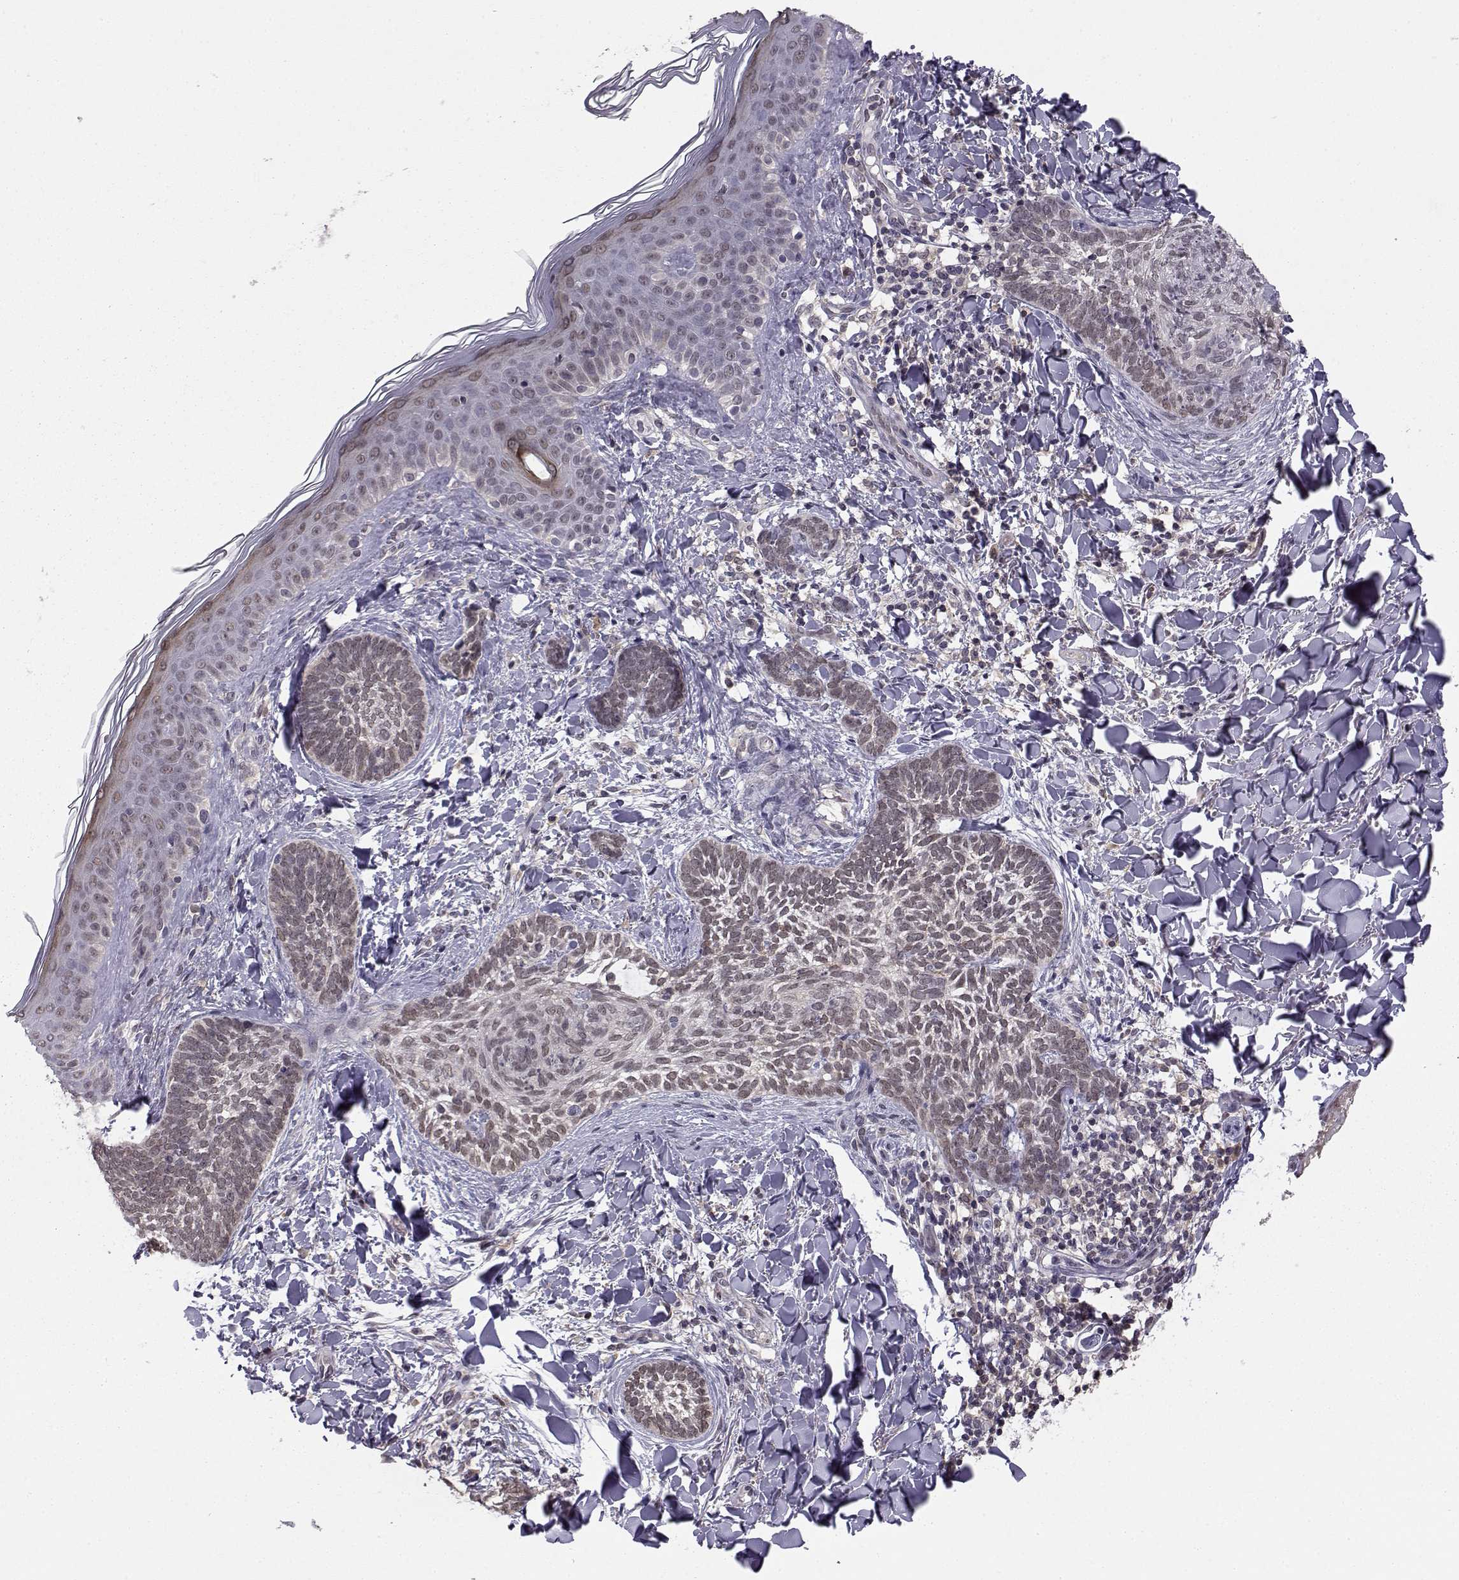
{"staining": {"intensity": "negative", "quantity": "none", "location": "none"}, "tissue": "skin cancer", "cell_type": "Tumor cells", "image_type": "cancer", "snomed": [{"axis": "morphology", "description": "Normal tissue, NOS"}, {"axis": "morphology", "description": "Basal cell carcinoma"}, {"axis": "topography", "description": "Skin"}], "caption": "High magnification brightfield microscopy of skin cancer stained with DAB (brown) and counterstained with hematoxylin (blue): tumor cells show no significant positivity.", "gene": "KIF13B", "patient": {"sex": "male", "age": 46}}